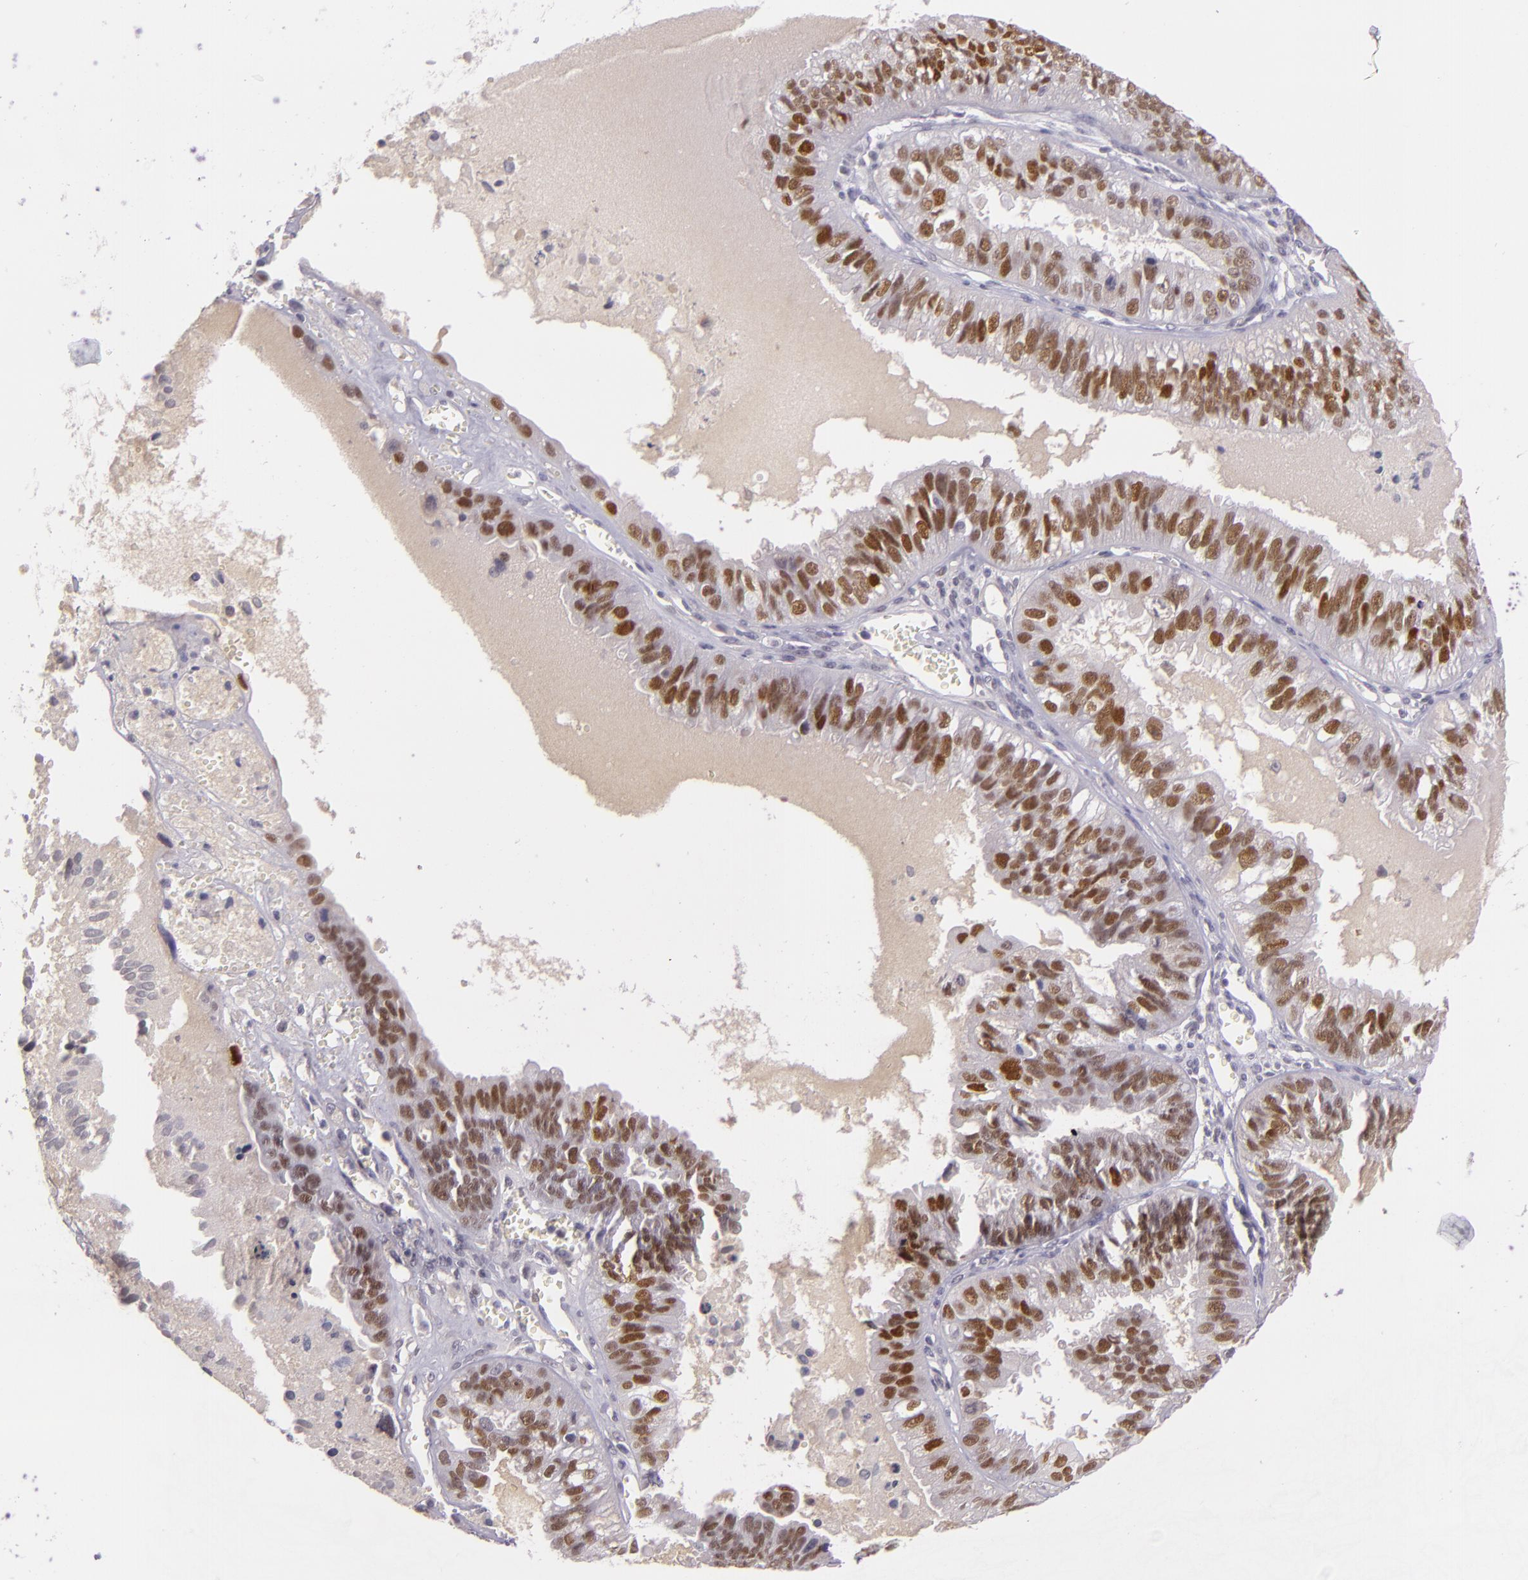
{"staining": {"intensity": "strong", "quantity": ">75%", "location": "nuclear"}, "tissue": "ovarian cancer", "cell_type": "Tumor cells", "image_type": "cancer", "snomed": [{"axis": "morphology", "description": "Carcinoma, endometroid"}, {"axis": "topography", "description": "Ovary"}], "caption": "The histopathology image demonstrates immunohistochemical staining of ovarian cancer. There is strong nuclear expression is identified in about >75% of tumor cells.", "gene": "CHEK2", "patient": {"sex": "female", "age": 85}}